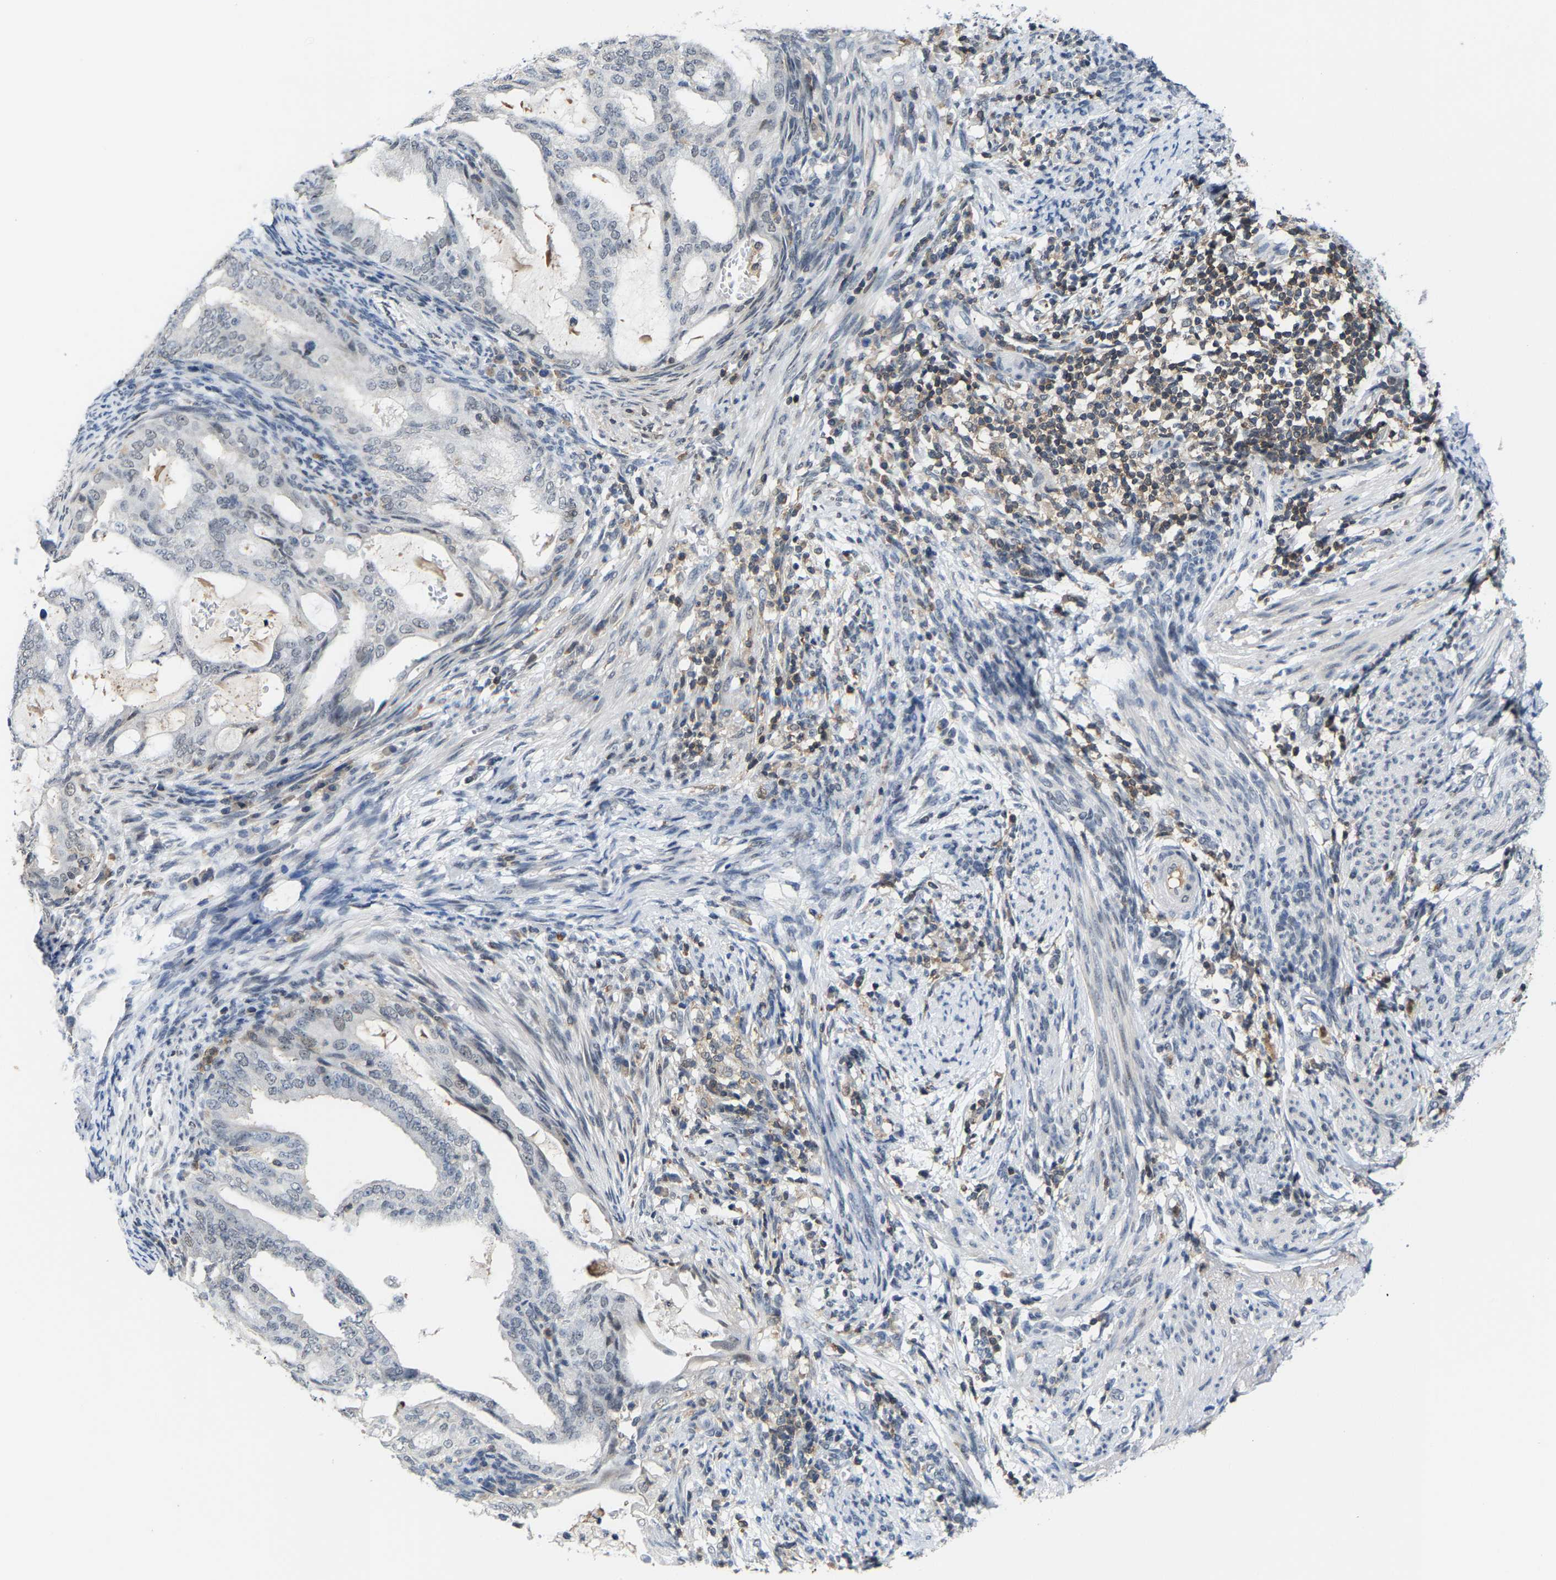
{"staining": {"intensity": "negative", "quantity": "none", "location": "none"}, "tissue": "endometrial cancer", "cell_type": "Tumor cells", "image_type": "cancer", "snomed": [{"axis": "morphology", "description": "Adenocarcinoma, NOS"}, {"axis": "topography", "description": "Endometrium"}], "caption": "The photomicrograph displays no significant staining in tumor cells of adenocarcinoma (endometrial).", "gene": "FGD3", "patient": {"sex": "female", "age": 58}}